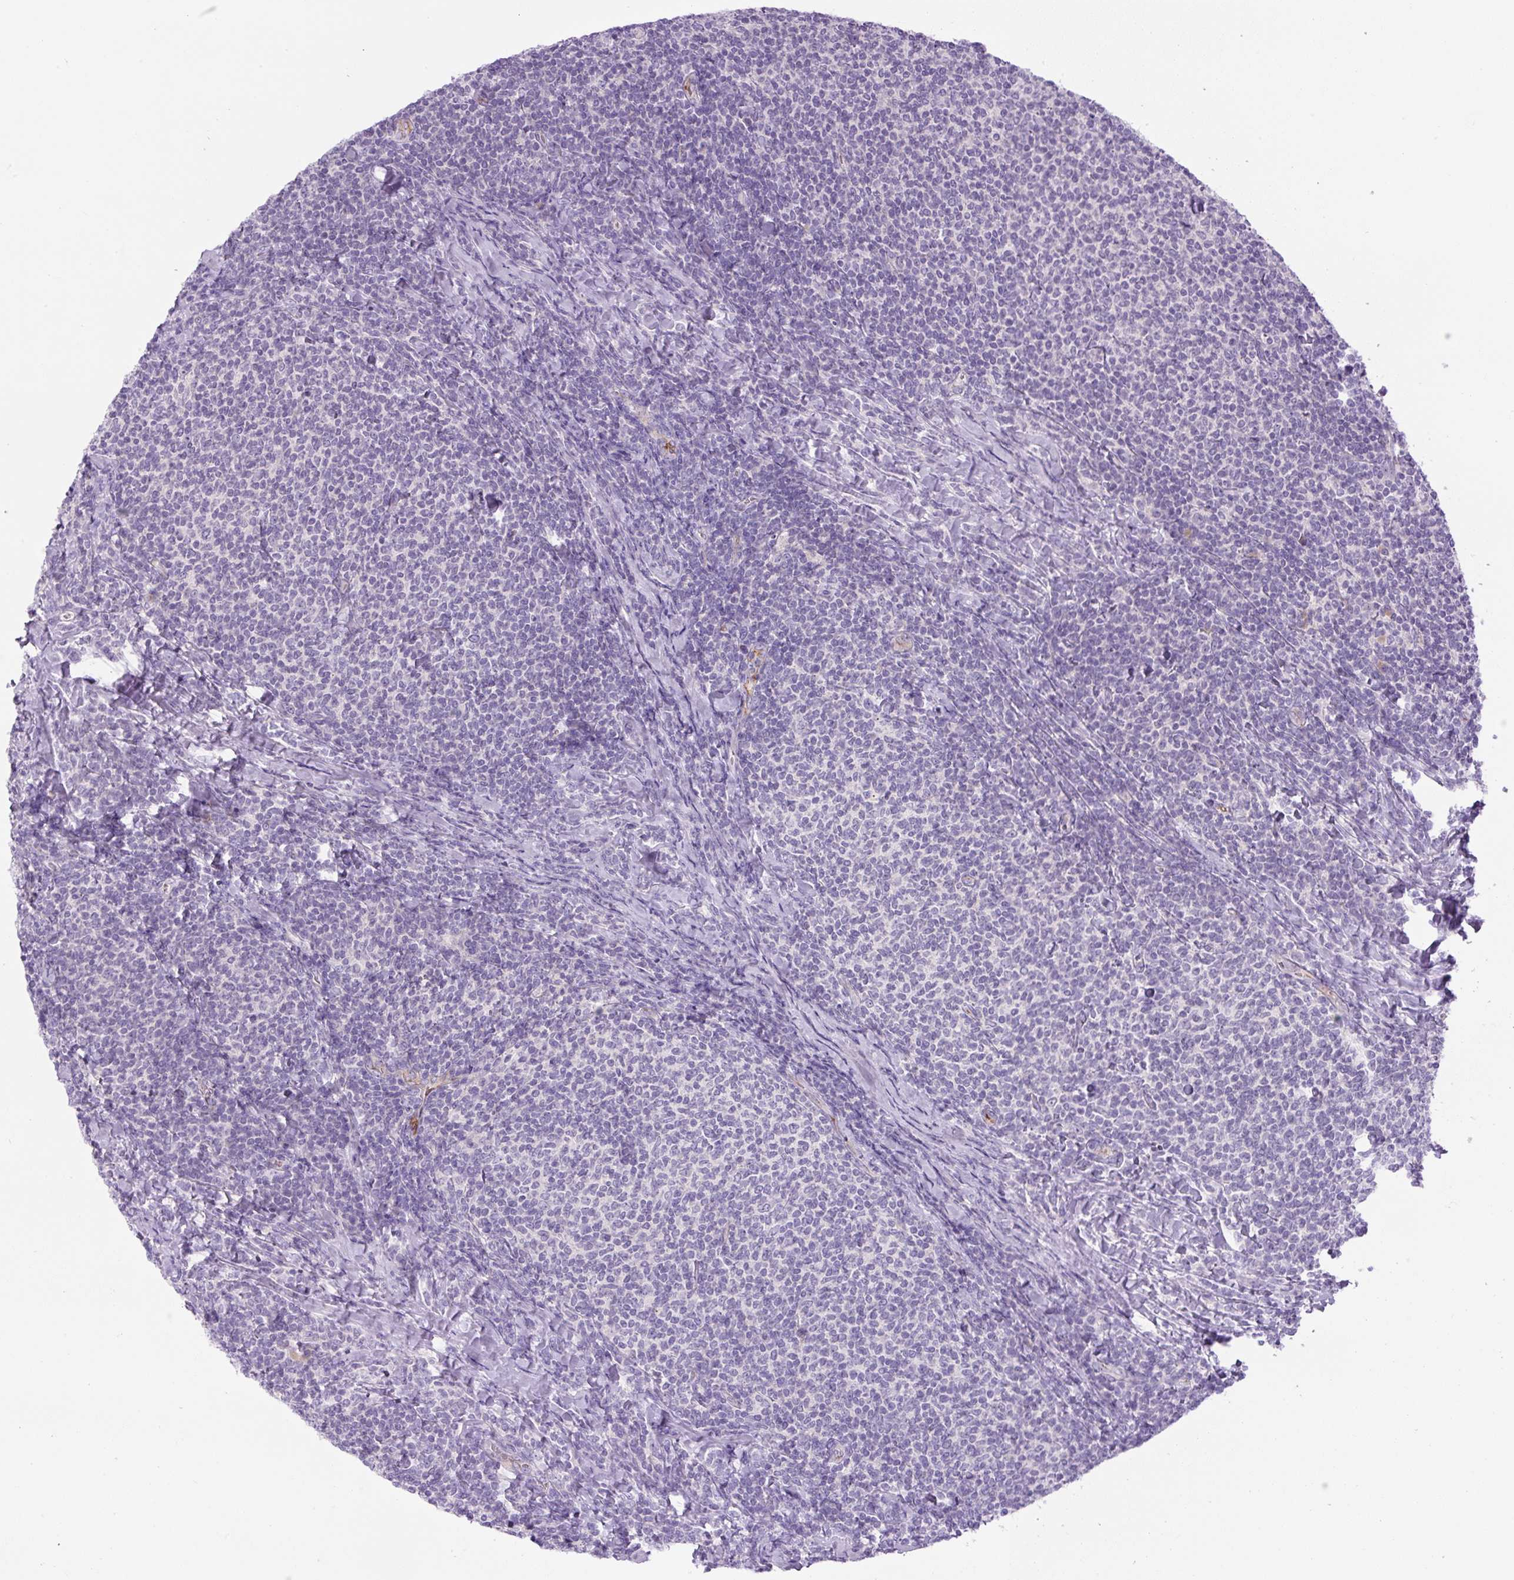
{"staining": {"intensity": "negative", "quantity": "none", "location": "none"}, "tissue": "lymphoma", "cell_type": "Tumor cells", "image_type": "cancer", "snomed": [{"axis": "morphology", "description": "Malignant lymphoma, non-Hodgkin's type, Low grade"}, {"axis": "topography", "description": "Lymph node"}], "caption": "High magnification brightfield microscopy of lymphoma stained with DAB (brown) and counterstained with hematoxylin (blue): tumor cells show no significant staining. (DAB (3,3'-diaminobenzidine) IHC, high magnification).", "gene": "RSPO4", "patient": {"sex": "male", "age": 52}}